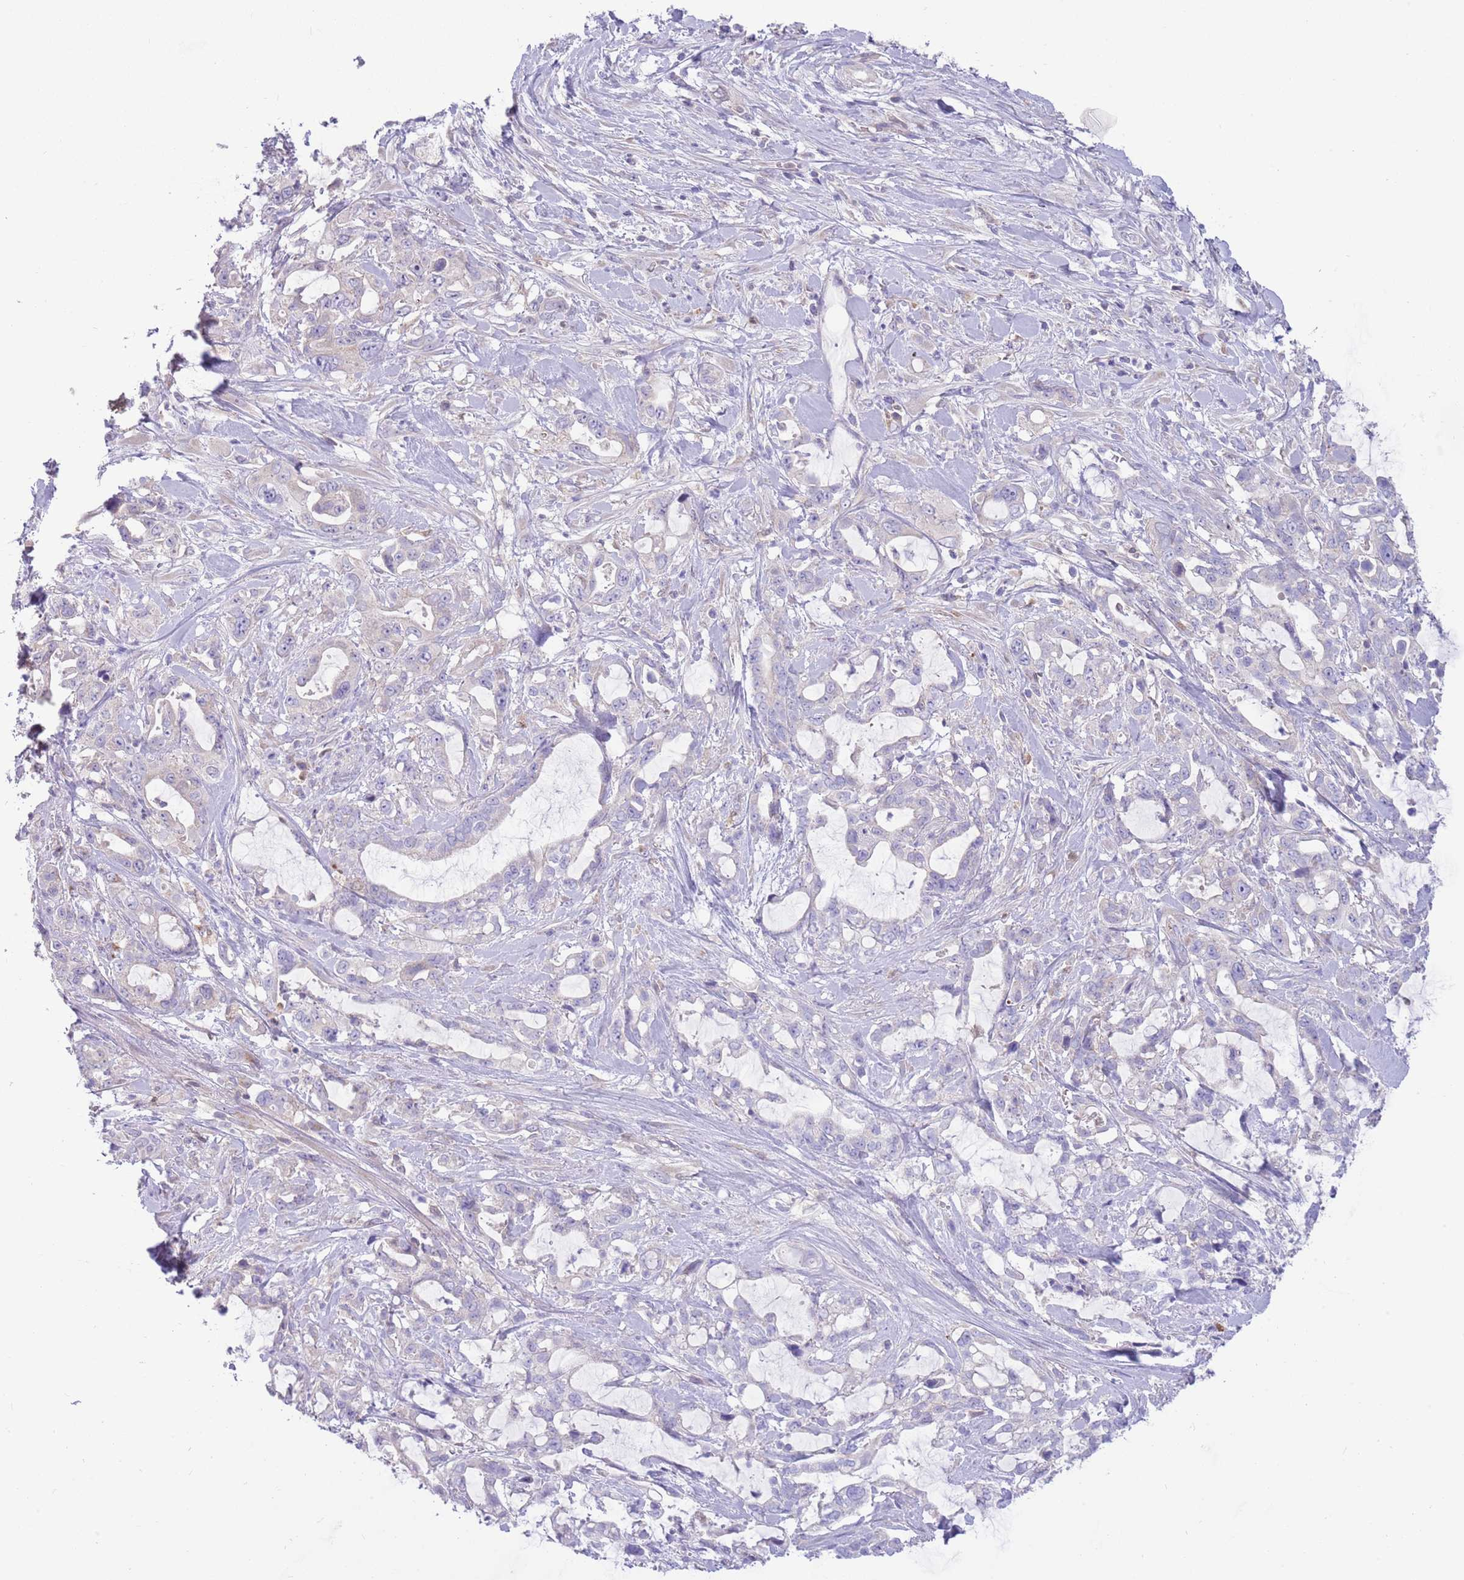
{"staining": {"intensity": "negative", "quantity": "none", "location": "none"}, "tissue": "pancreatic cancer", "cell_type": "Tumor cells", "image_type": "cancer", "snomed": [{"axis": "morphology", "description": "Adenocarcinoma, NOS"}, {"axis": "topography", "description": "Pancreas"}], "caption": "A high-resolution histopathology image shows IHC staining of pancreatic cancer, which displays no significant expression in tumor cells. The staining is performed using DAB (3,3'-diaminobenzidine) brown chromogen with nuclei counter-stained in using hematoxylin.", "gene": "DDHD1", "patient": {"sex": "female", "age": 61}}